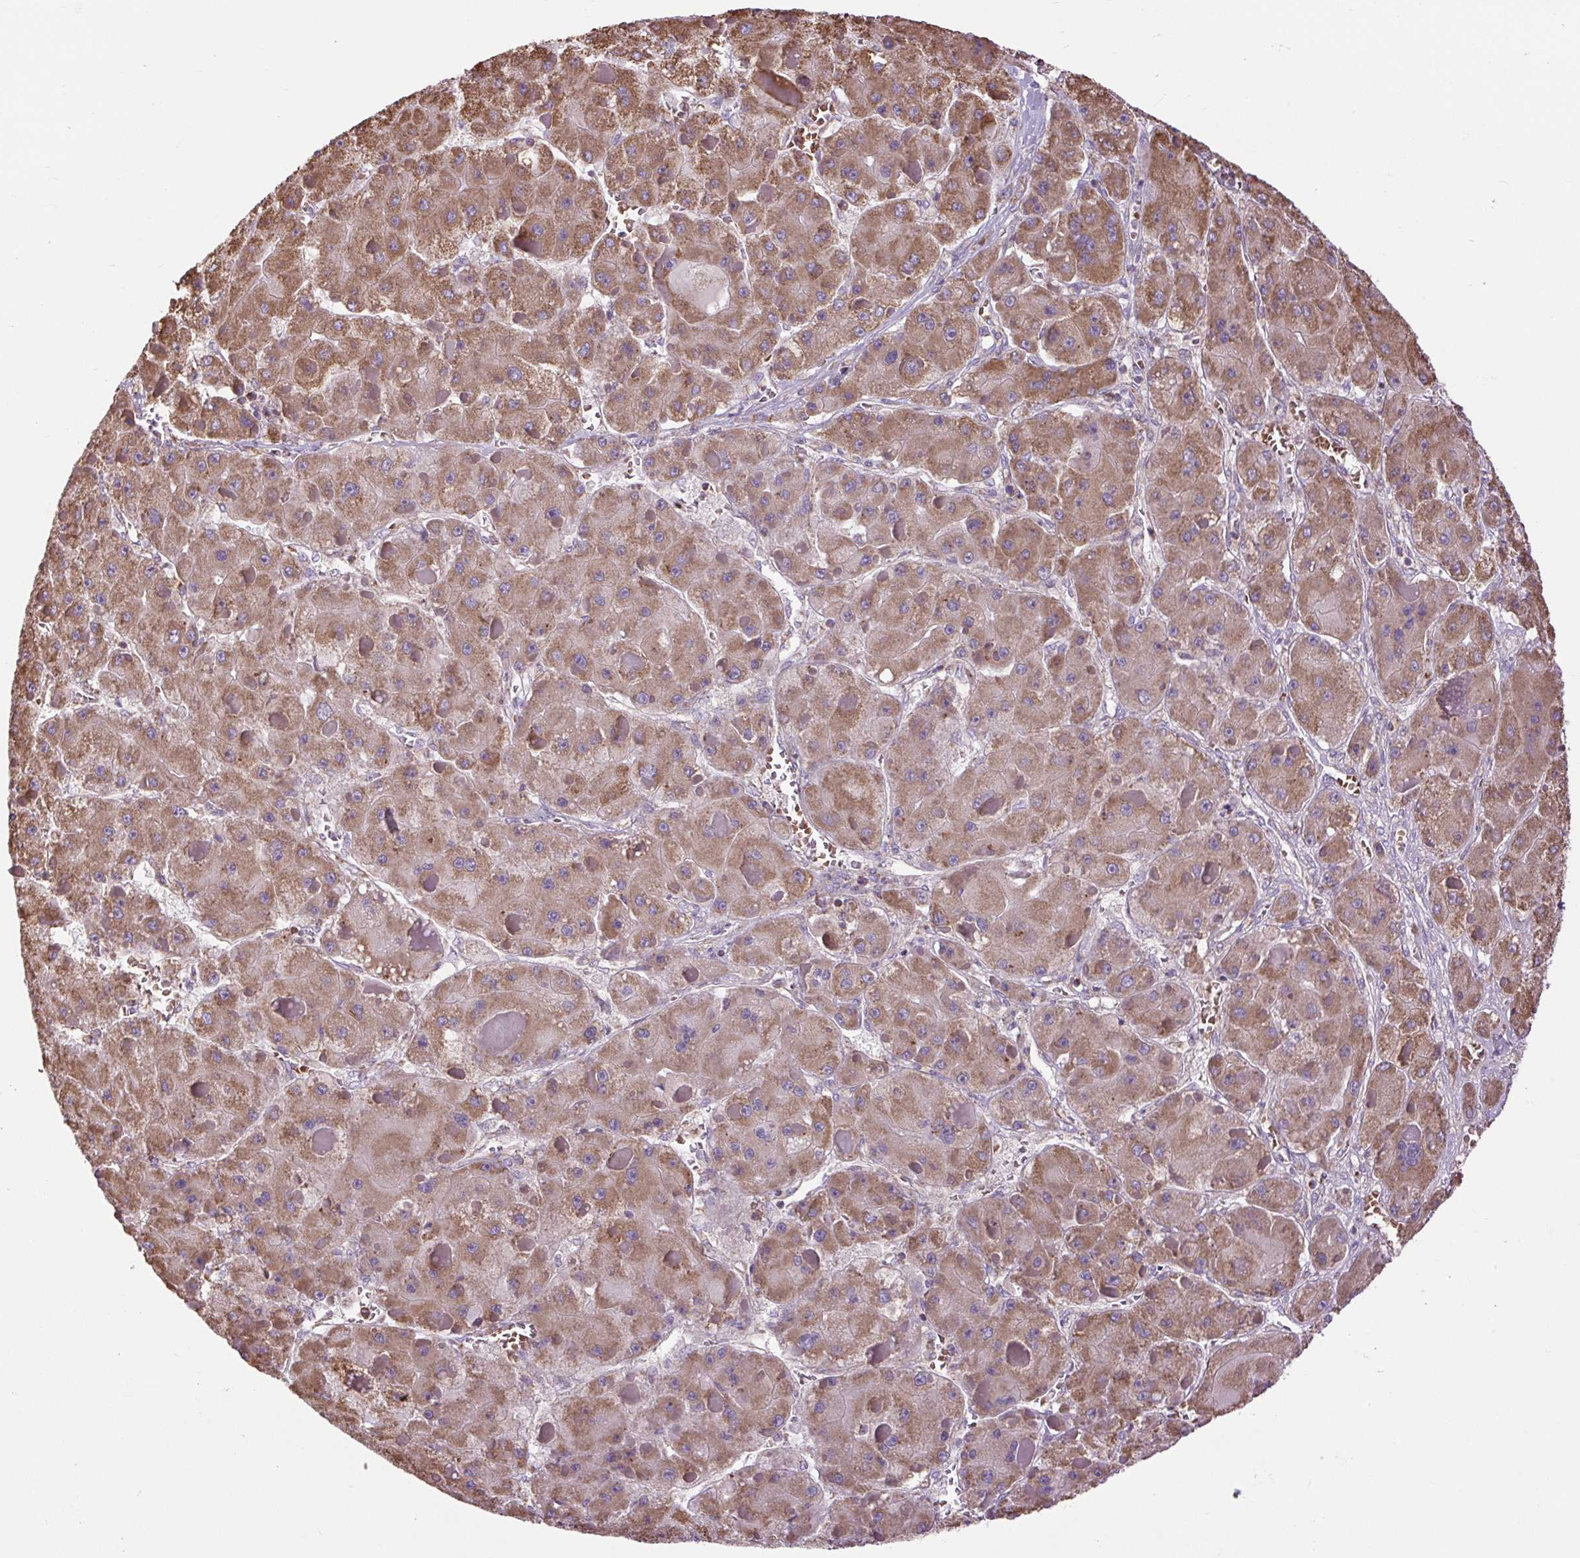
{"staining": {"intensity": "moderate", "quantity": ">75%", "location": "cytoplasmic/membranous"}, "tissue": "liver cancer", "cell_type": "Tumor cells", "image_type": "cancer", "snomed": [{"axis": "morphology", "description": "Carcinoma, Hepatocellular, NOS"}, {"axis": "topography", "description": "Liver"}], "caption": "A high-resolution photomicrograph shows immunohistochemistry (IHC) staining of liver hepatocellular carcinoma, which shows moderate cytoplasmic/membranous positivity in about >75% of tumor cells. The staining was performed using DAB to visualize the protein expression in brown, while the nuclei were stained in blue with hematoxylin (Magnification: 20x).", "gene": "PLCG1", "patient": {"sex": "female", "age": 73}}